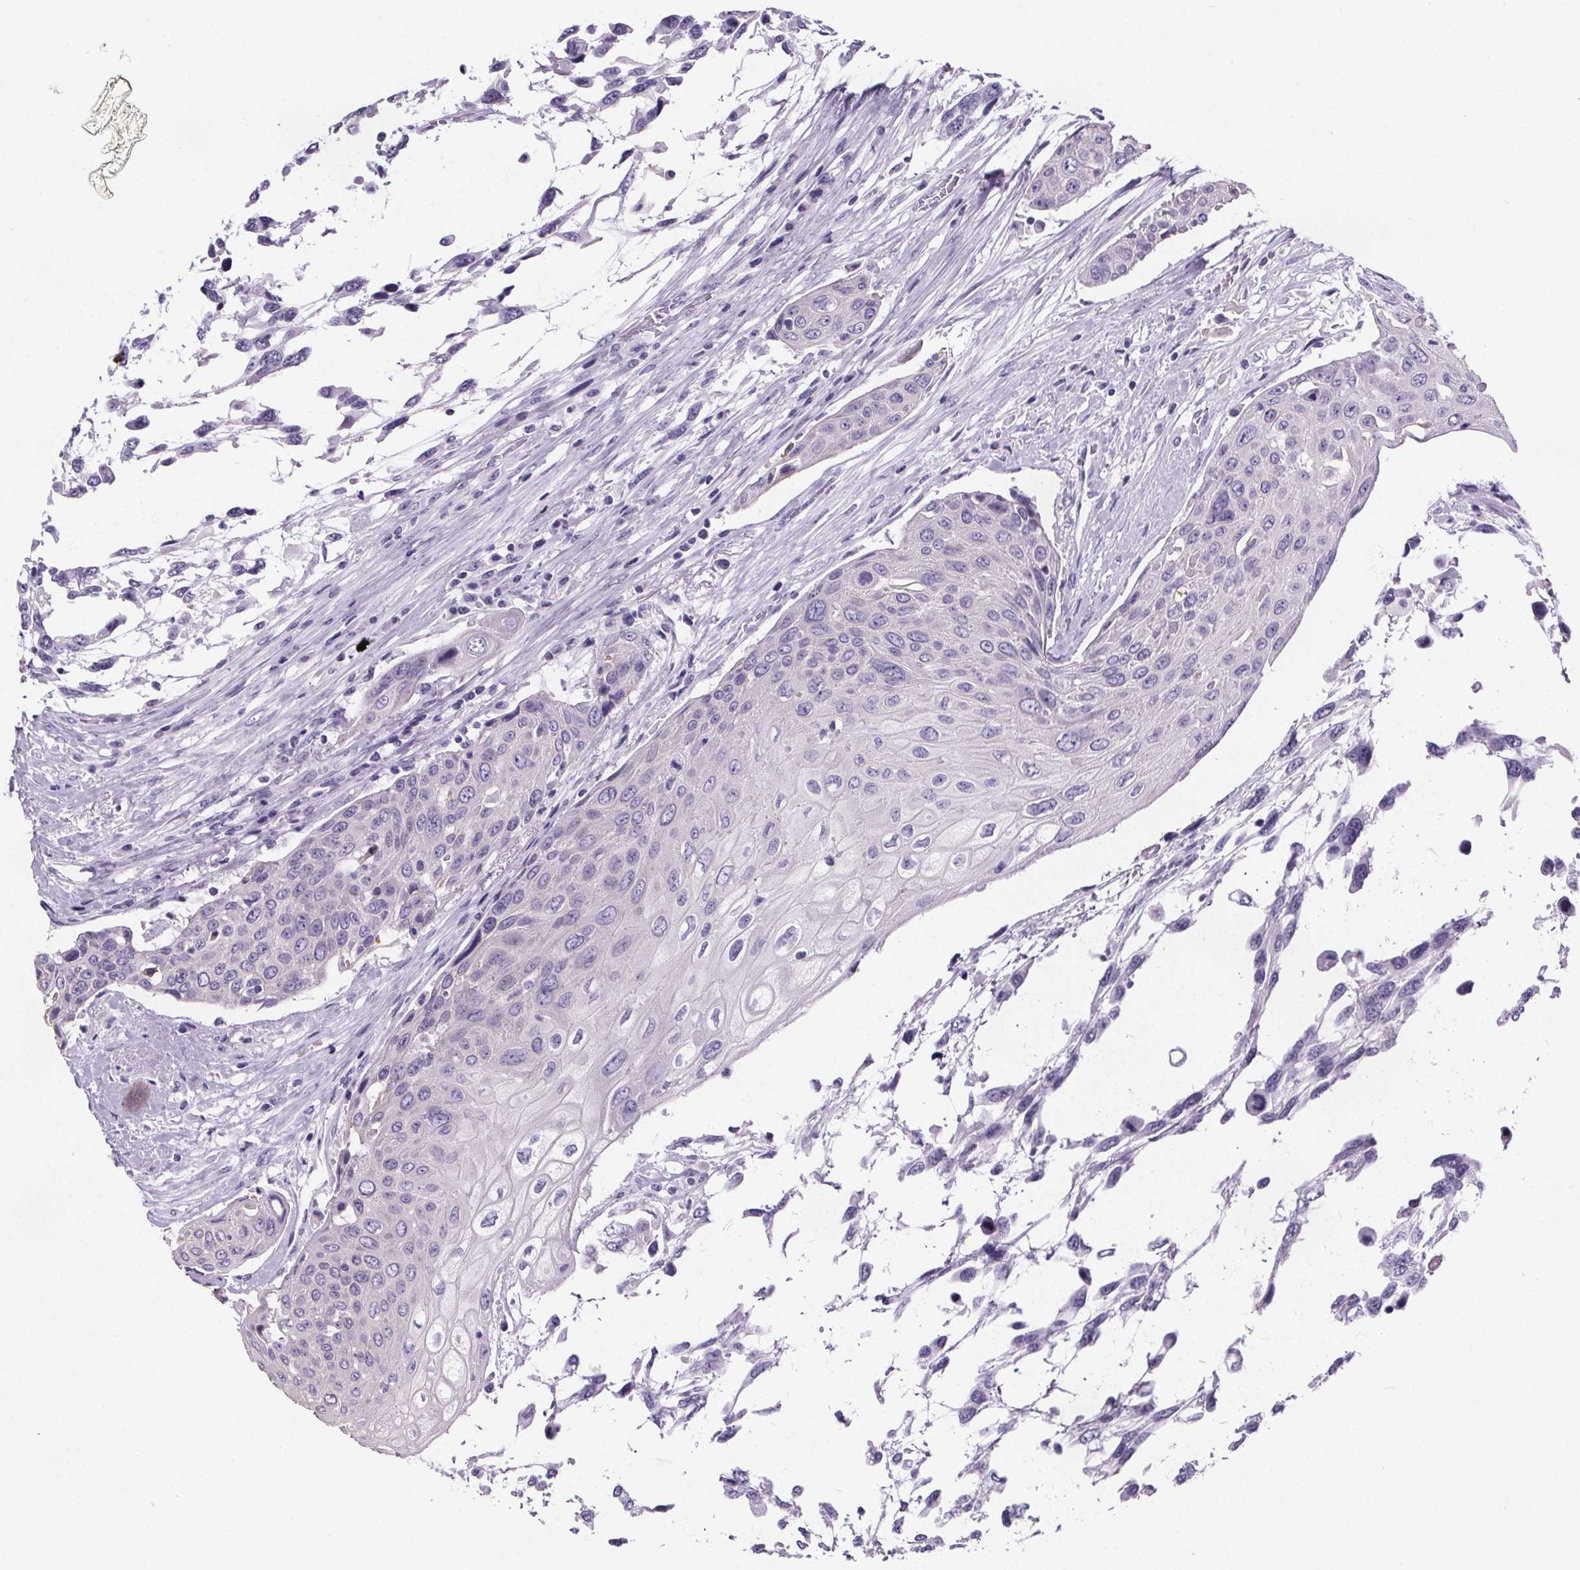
{"staining": {"intensity": "negative", "quantity": "none", "location": "none"}, "tissue": "urothelial cancer", "cell_type": "Tumor cells", "image_type": "cancer", "snomed": [{"axis": "morphology", "description": "Urothelial carcinoma, High grade"}, {"axis": "topography", "description": "Urinary bladder"}], "caption": "High magnification brightfield microscopy of urothelial carcinoma (high-grade) stained with DAB (3,3'-diaminobenzidine) (brown) and counterstained with hematoxylin (blue): tumor cells show no significant staining. (DAB (3,3'-diaminobenzidine) immunohistochemistry visualized using brightfield microscopy, high magnification).", "gene": "CUBN", "patient": {"sex": "female", "age": 70}}